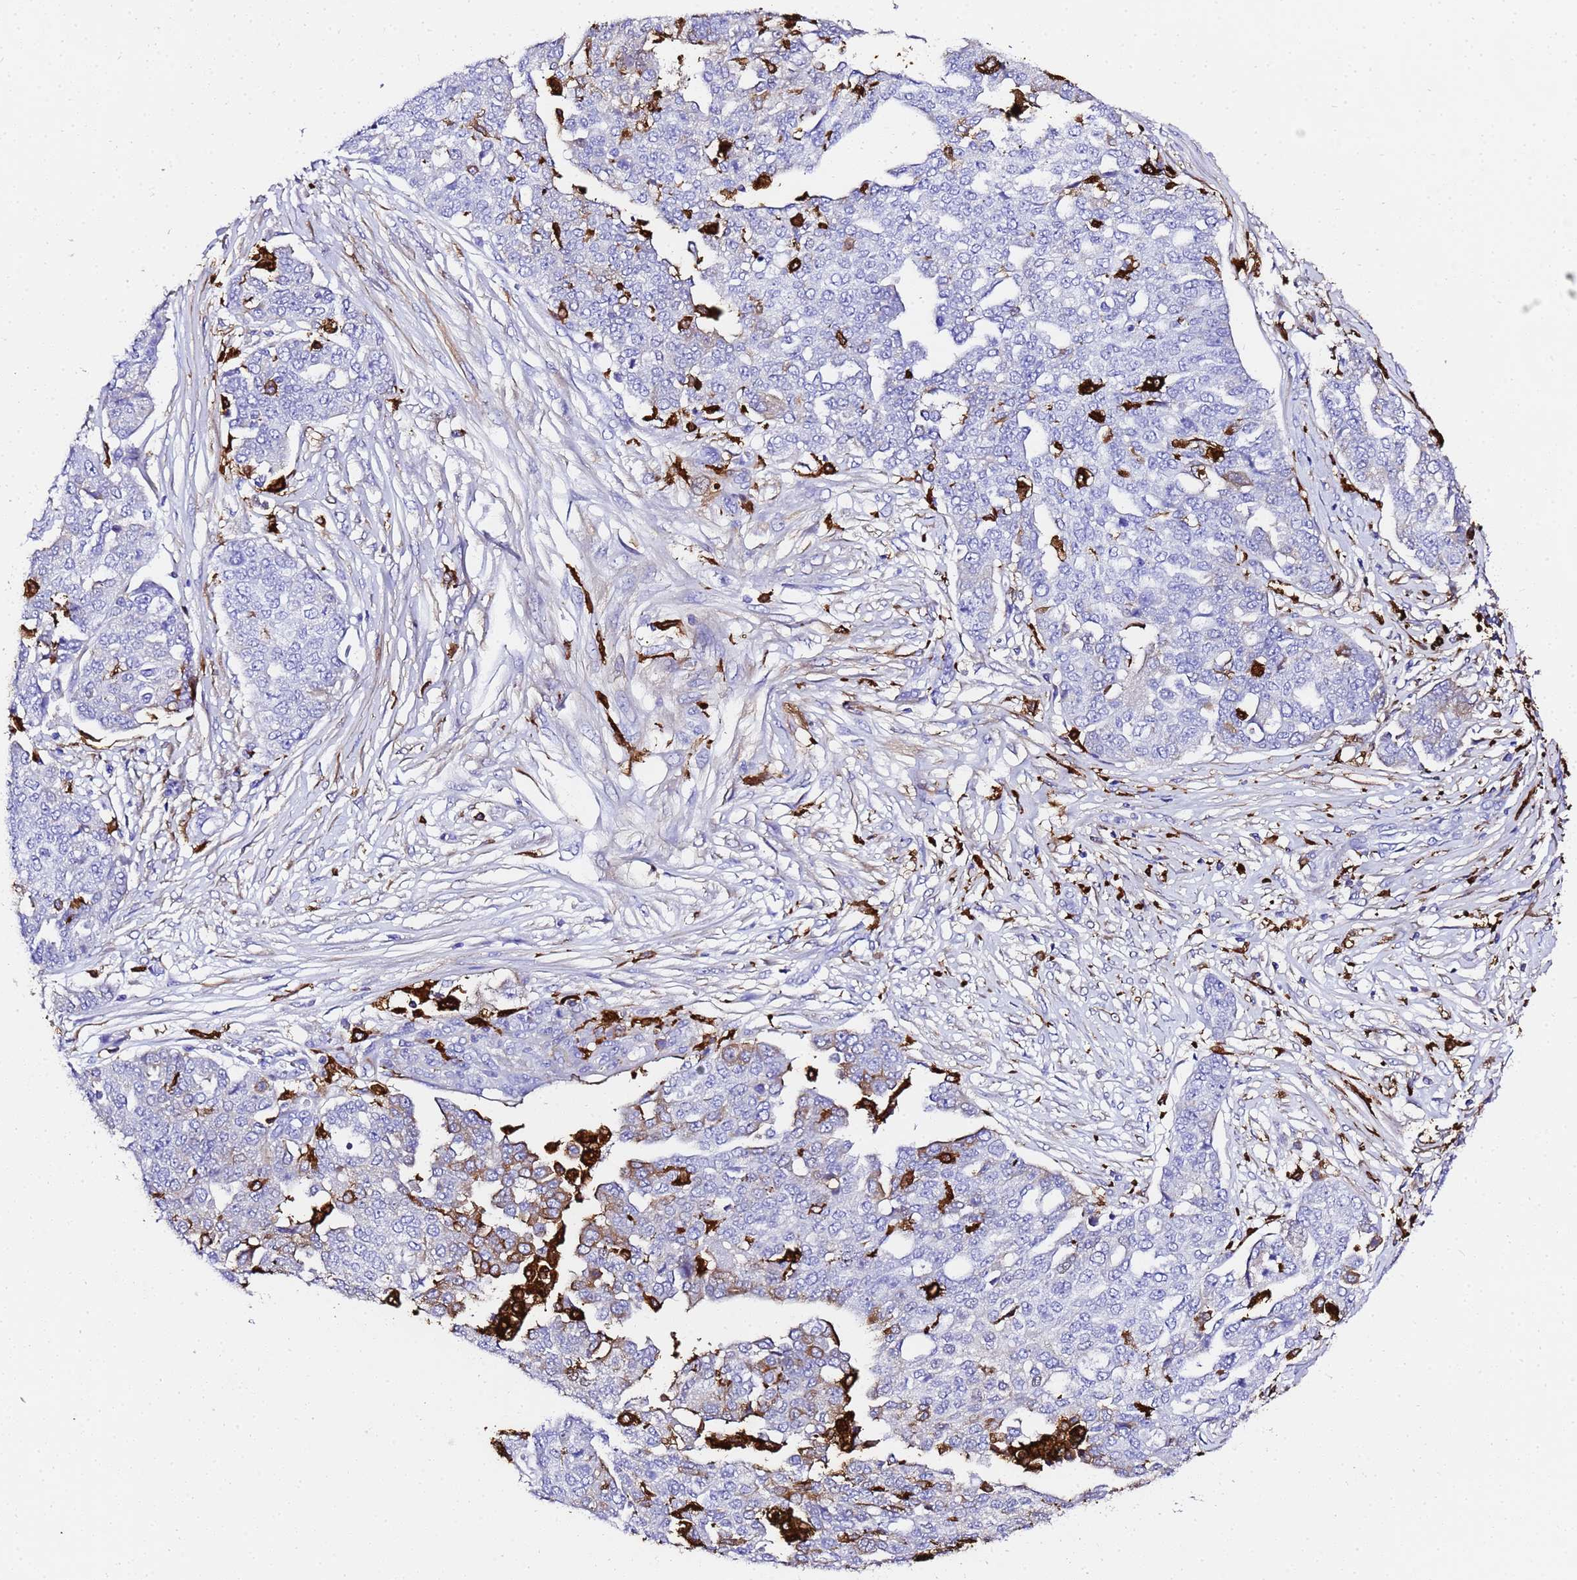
{"staining": {"intensity": "strong", "quantity": "<25%", "location": "cytoplasmic/membranous"}, "tissue": "ovarian cancer", "cell_type": "Tumor cells", "image_type": "cancer", "snomed": [{"axis": "morphology", "description": "Cystadenocarcinoma, serous, NOS"}, {"axis": "topography", "description": "Soft tissue"}, {"axis": "topography", "description": "Ovary"}], "caption": "Immunohistochemistry (IHC) histopathology image of neoplastic tissue: human ovarian cancer stained using IHC shows medium levels of strong protein expression localized specifically in the cytoplasmic/membranous of tumor cells, appearing as a cytoplasmic/membranous brown color.", "gene": "FTL", "patient": {"sex": "female", "age": 57}}